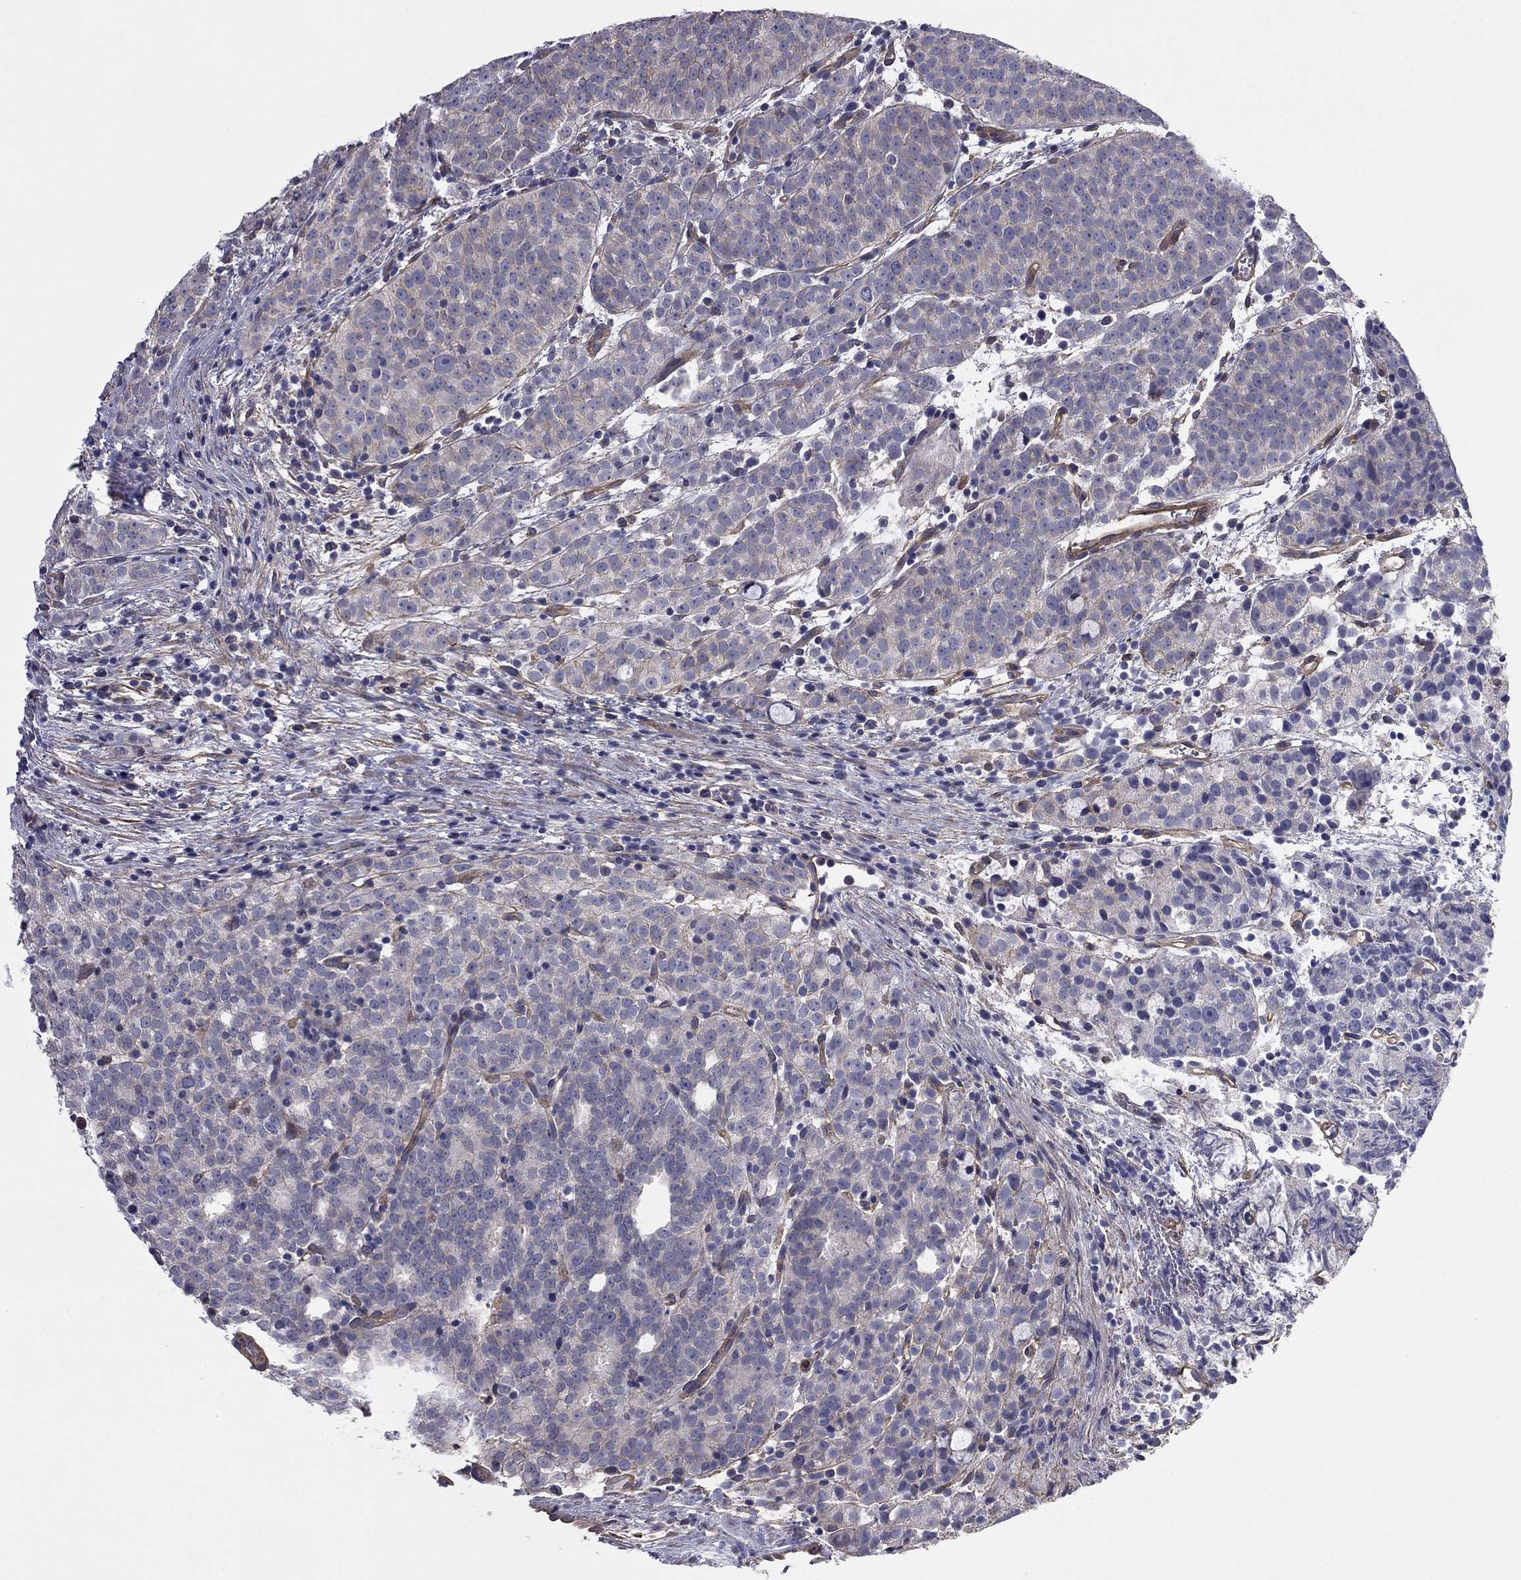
{"staining": {"intensity": "negative", "quantity": "none", "location": "none"}, "tissue": "prostate cancer", "cell_type": "Tumor cells", "image_type": "cancer", "snomed": [{"axis": "morphology", "description": "Adenocarcinoma, High grade"}, {"axis": "topography", "description": "Prostate"}], "caption": "This is an immunohistochemistry (IHC) micrograph of prostate high-grade adenocarcinoma. There is no expression in tumor cells.", "gene": "TCHH", "patient": {"sex": "male", "age": 53}}